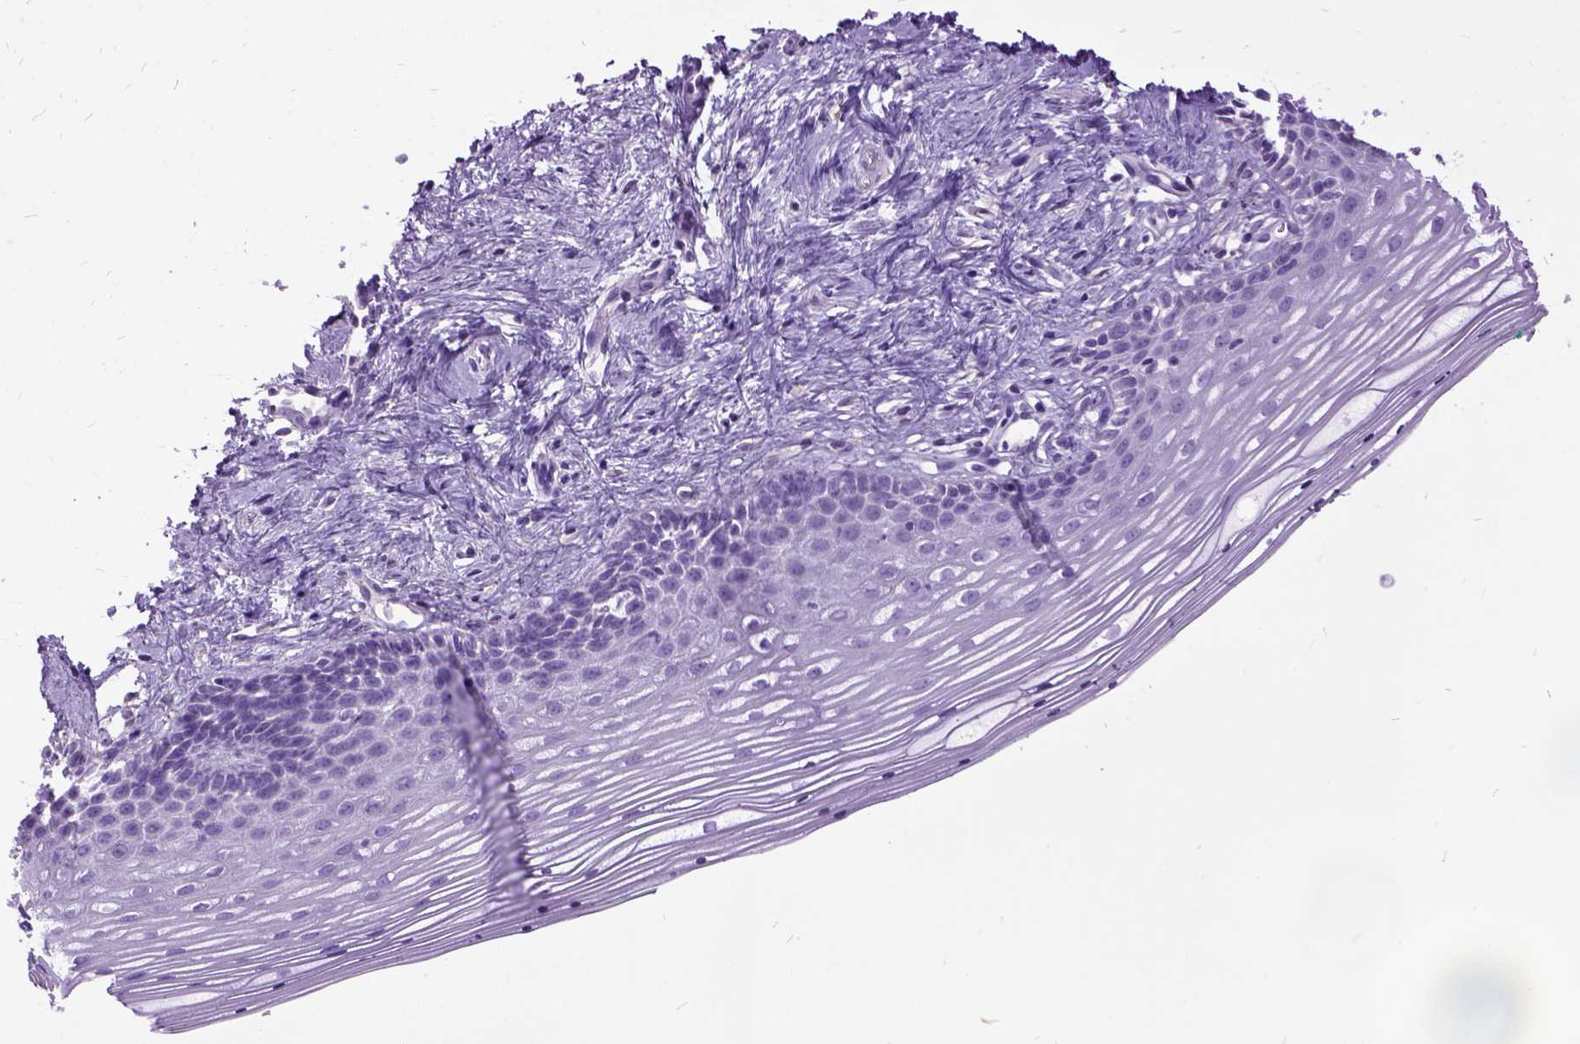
{"staining": {"intensity": "negative", "quantity": "none", "location": "none"}, "tissue": "vagina", "cell_type": "Squamous epithelial cells", "image_type": "normal", "snomed": [{"axis": "morphology", "description": "Normal tissue, NOS"}, {"axis": "topography", "description": "Vagina"}], "caption": "Benign vagina was stained to show a protein in brown. There is no significant expression in squamous epithelial cells. (DAB IHC with hematoxylin counter stain).", "gene": "MME", "patient": {"sex": "female", "age": 42}}